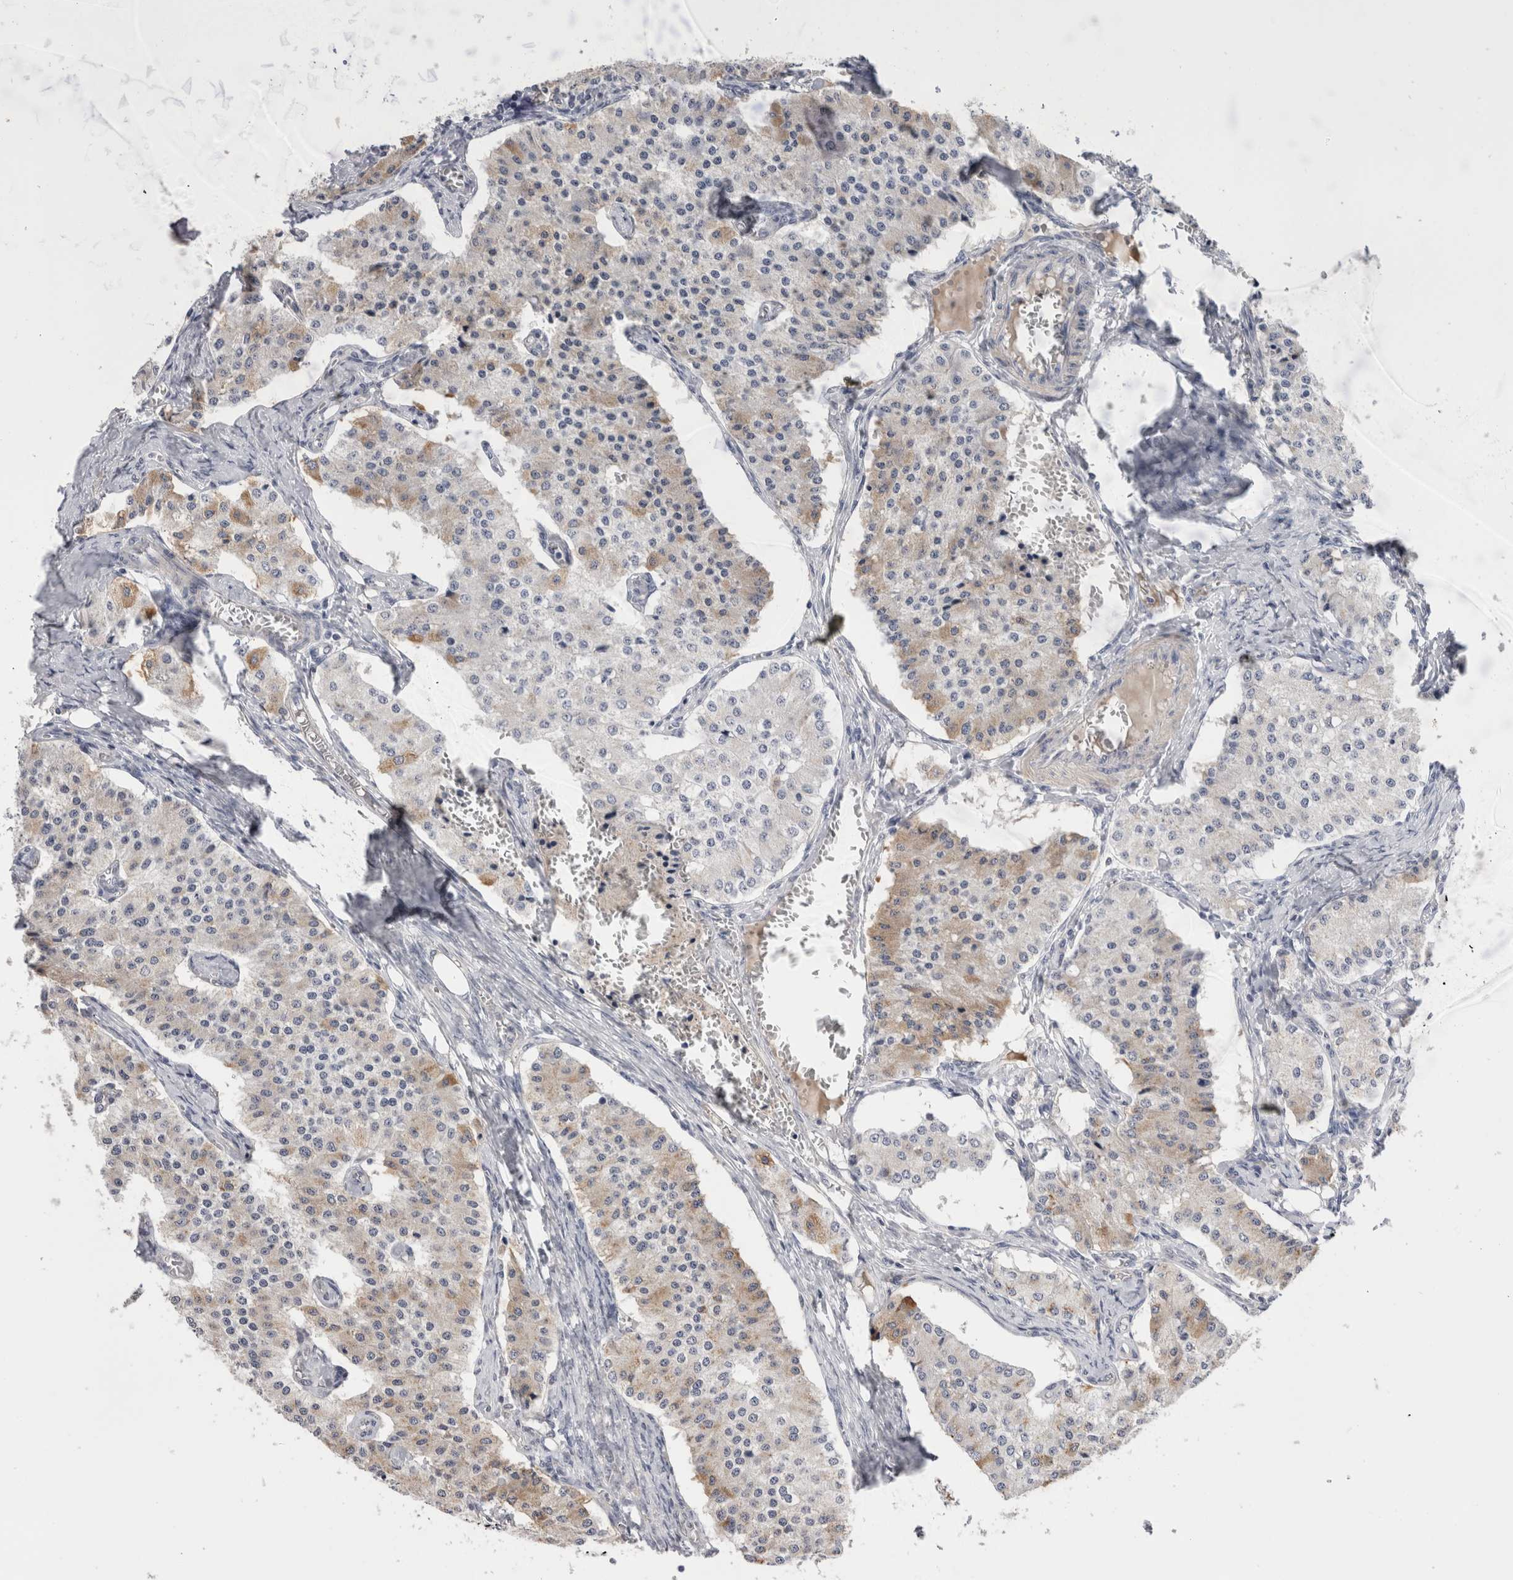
{"staining": {"intensity": "moderate", "quantity": "<25%", "location": "cytoplasmic/membranous"}, "tissue": "carcinoid", "cell_type": "Tumor cells", "image_type": "cancer", "snomed": [{"axis": "morphology", "description": "Carcinoid, malignant, NOS"}, {"axis": "topography", "description": "Colon"}], "caption": "The immunohistochemical stain labels moderate cytoplasmic/membranous positivity in tumor cells of malignant carcinoid tissue.", "gene": "CRYBG1", "patient": {"sex": "female", "age": 52}}